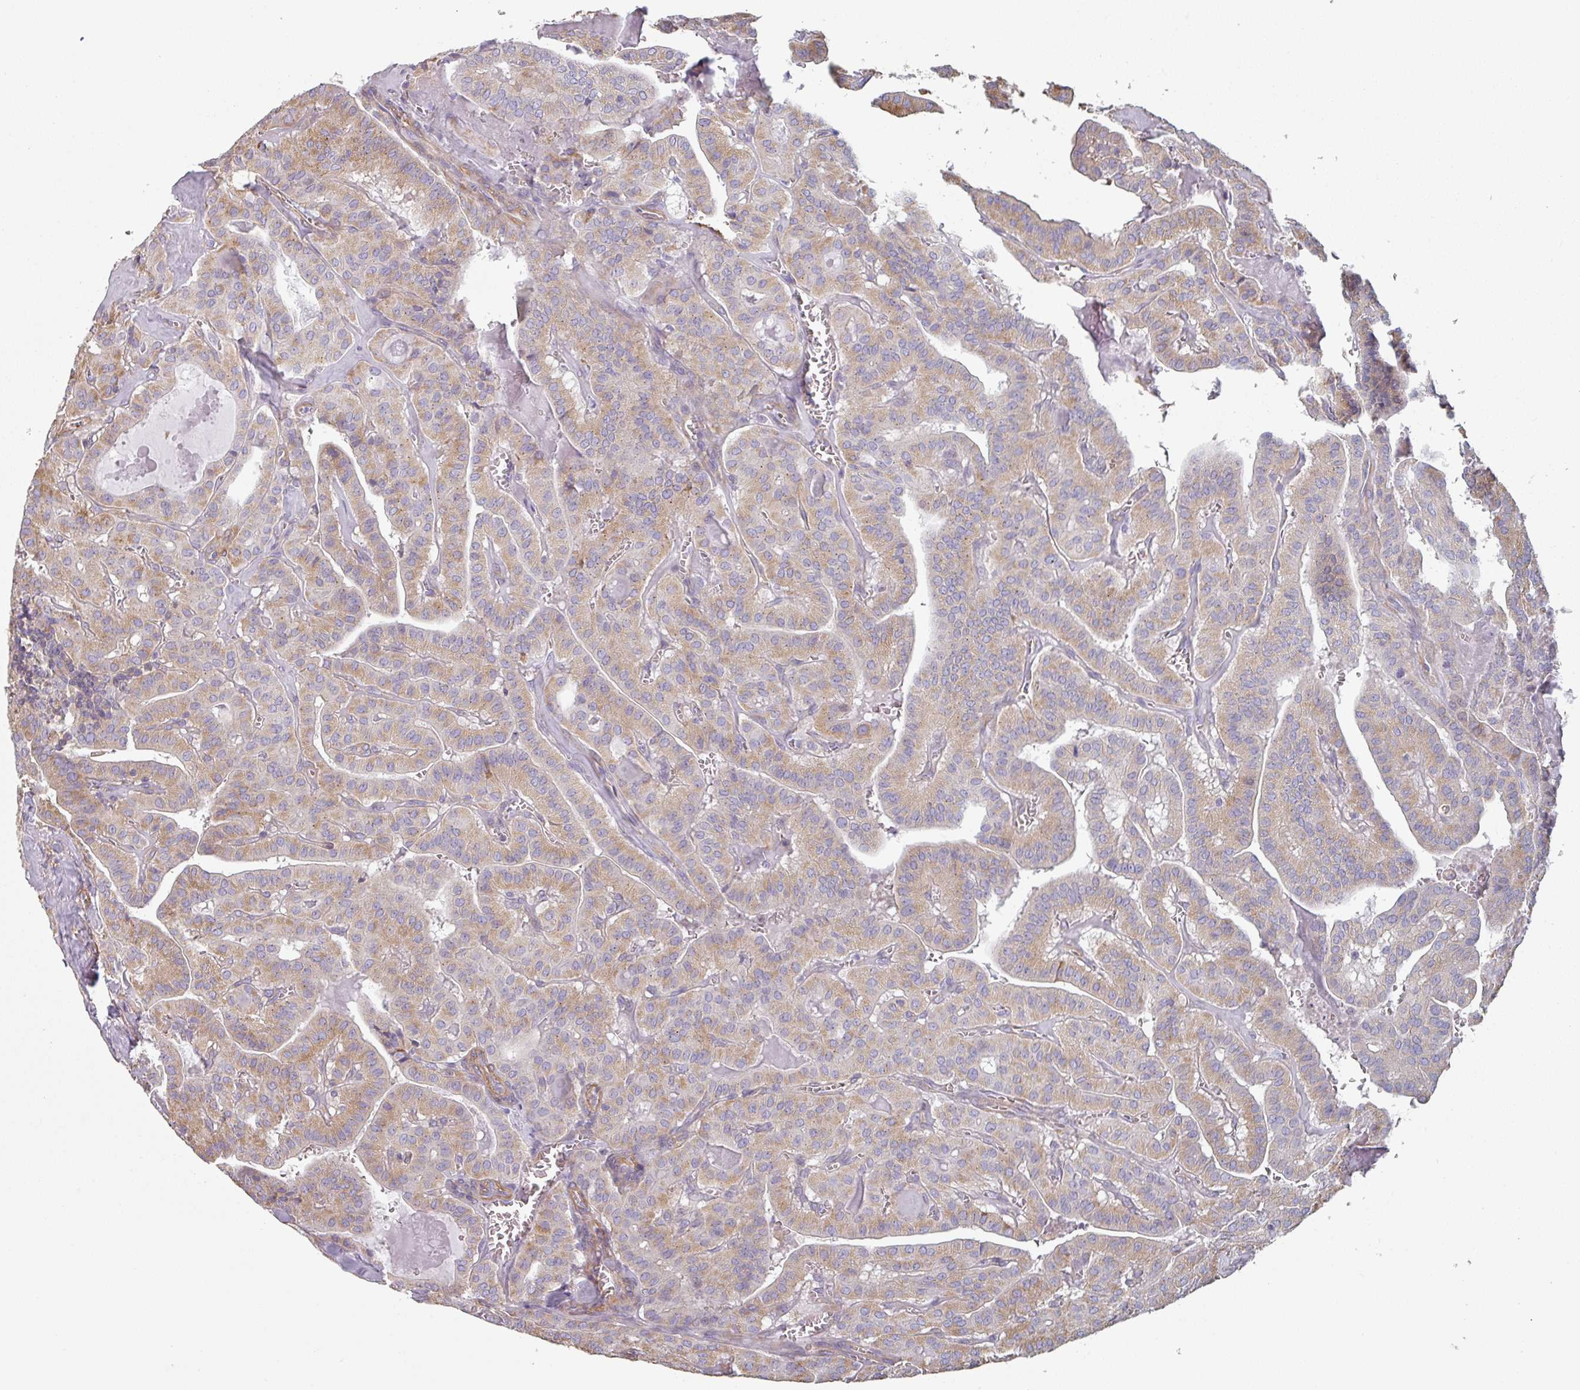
{"staining": {"intensity": "weak", "quantity": "25%-75%", "location": "cytoplasmic/membranous"}, "tissue": "thyroid cancer", "cell_type": "Tumor cells", "image_type": "cancer", "snomed": [{"axis": "morphology", "description": "Papillary adenocarcinoma, NOS"}, {"axis": "topography", "description": "Thyroid gland"}], "caption": "Immunohistochemistry (IHC) photomicrograph of neoplastic tissue: thyroid papillary adenocarcinoma stained using immunohistochemistry (IHC) displays low levels of weak protein expression localized specifically in the cytoplasmic/membranous of tumor cells, appearing as a cytoplasmic/membranous brown color.", "gene": "GSTA4", "patient": {"sex": "male", "age": 52}}